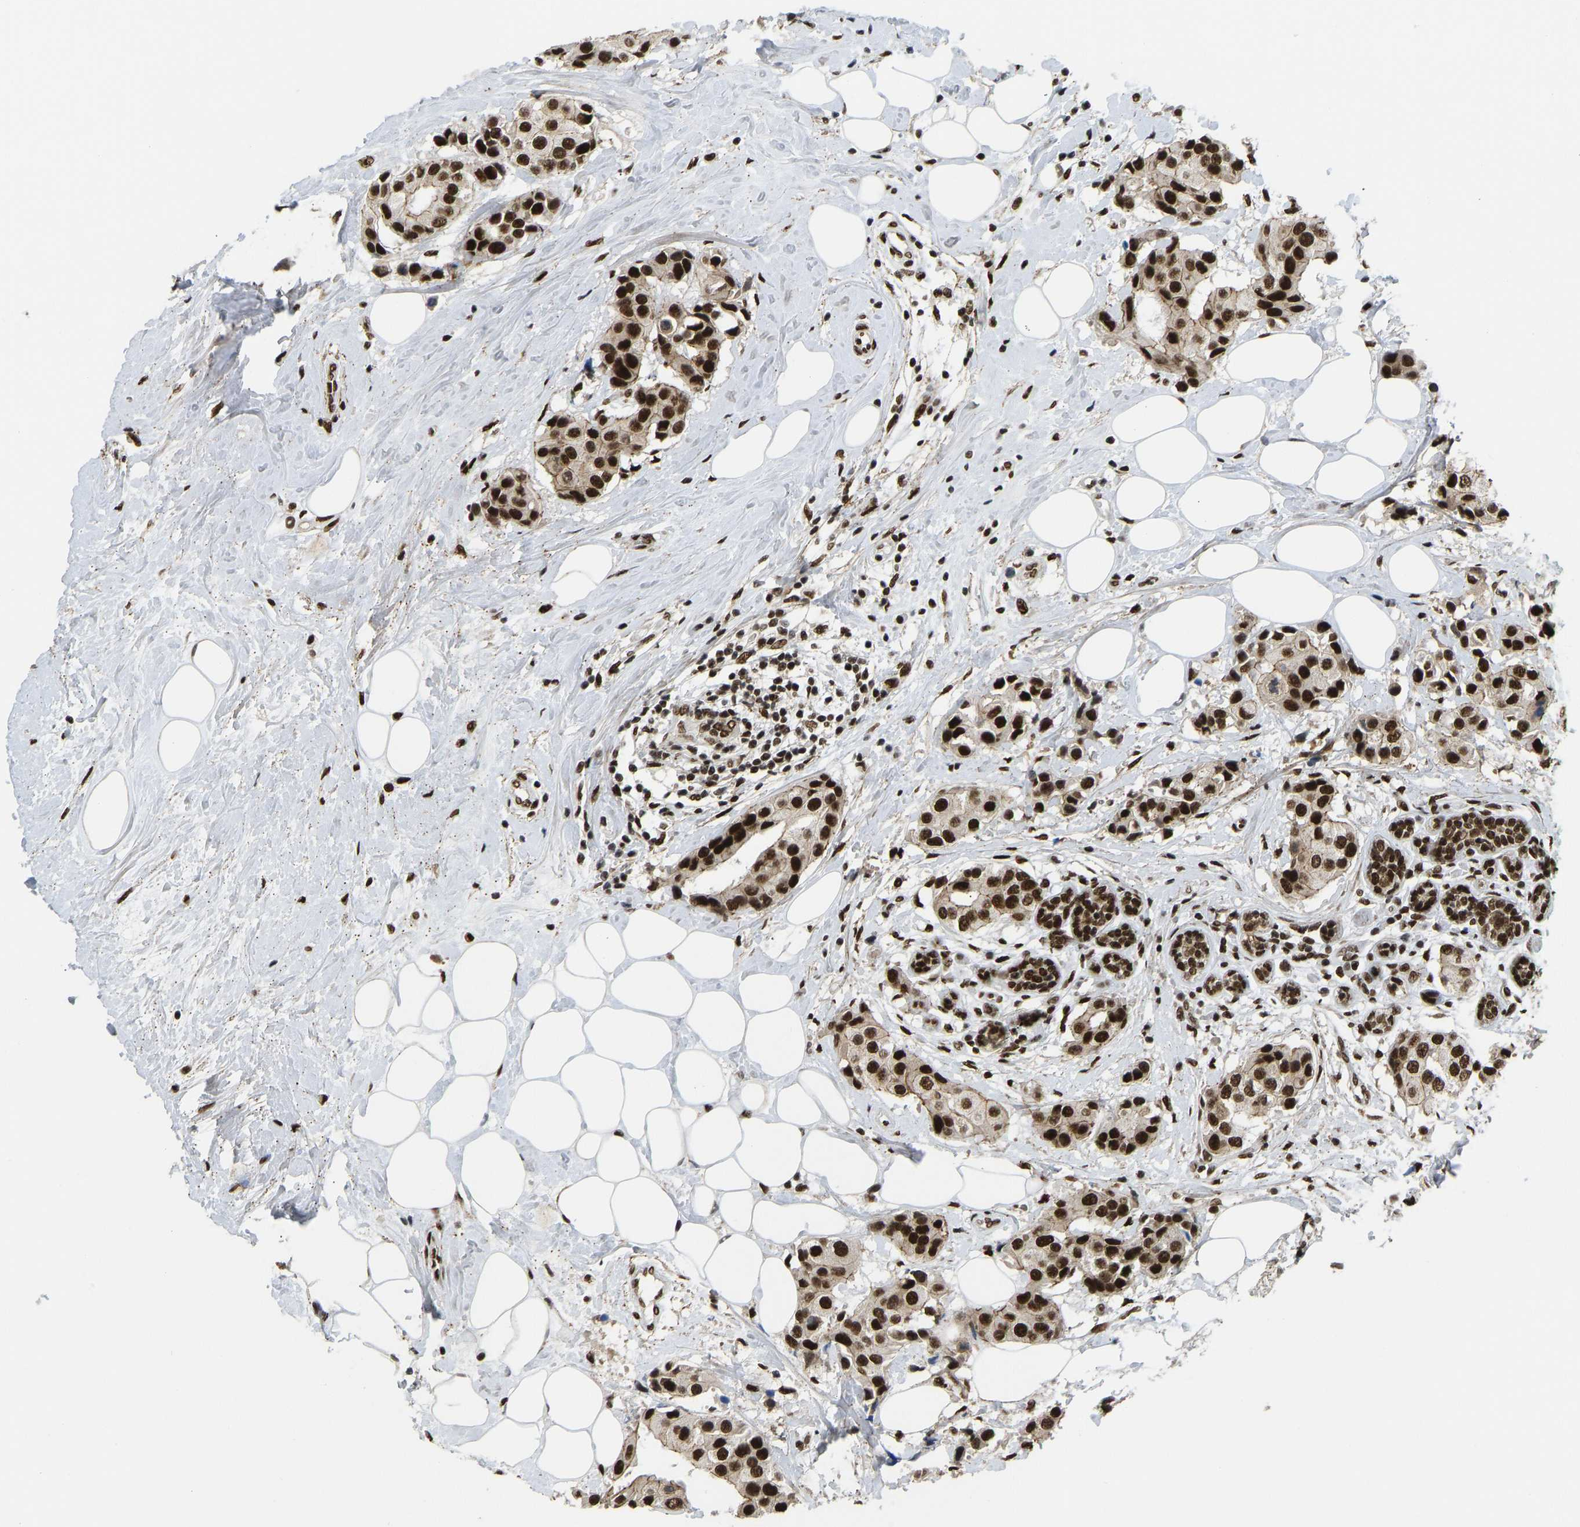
{"staining": {"intensity": "strong", "quantity": ">75%", "location": "nuclear"}, "tissue": "breast cancer", "cell_type": "Tumor cells", "image_type": "cancer", "snomed": [{"axis": "morphology", "description": "Normal tissue, NOS"}, {"axis": "morphology", "description": "Duct carcinoma"}, {"axis": "topography", "description": "Breast"}], "caption": "Human breast cancer (intraductal carcinoma) stained with a protein marker reveals strong staining in tumor cells.", "gene": "FOXK1", "patient": {"sex": "female", "age": 39}}